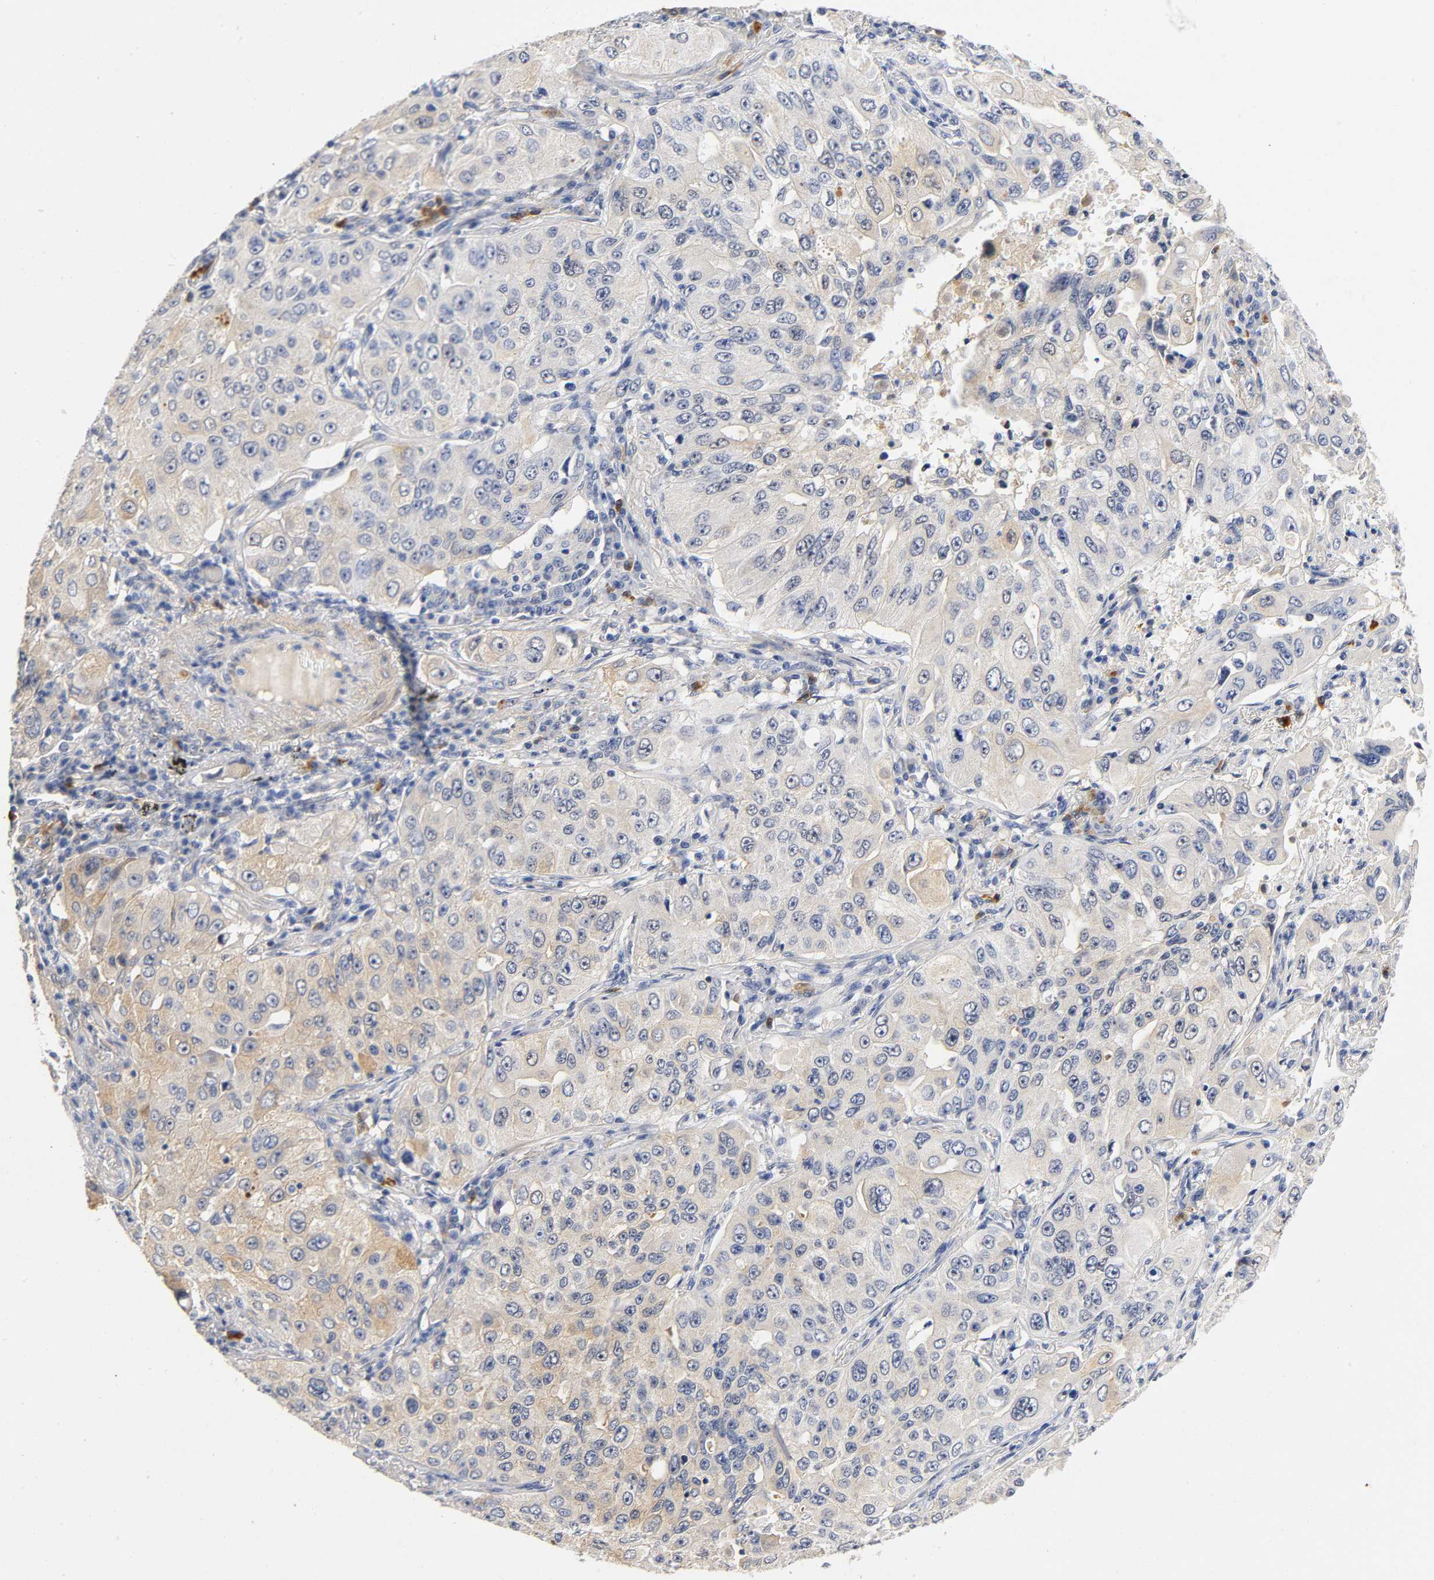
{"staining": {"intensity": "weak", "quantity": "25%-75%", "location": "cytoplasmic/membranous"}, "tissue": "lung cancer", "cell_type": "Tumor cells", "image_type": "cancer", "snomed": [{"axis": "morphology", "description": "Adenocarcinoma, NOS"}, {"axis": "topography", "description": "Lung"}], "caption": "Tumor cells show low levels of weak cytoplasmic/membranous positivity in approximately 25%-75% of cells in lung cancer (adenocarcinoma).", "gene": "TNC", "patient": {"sex": "male", "age": 84}}